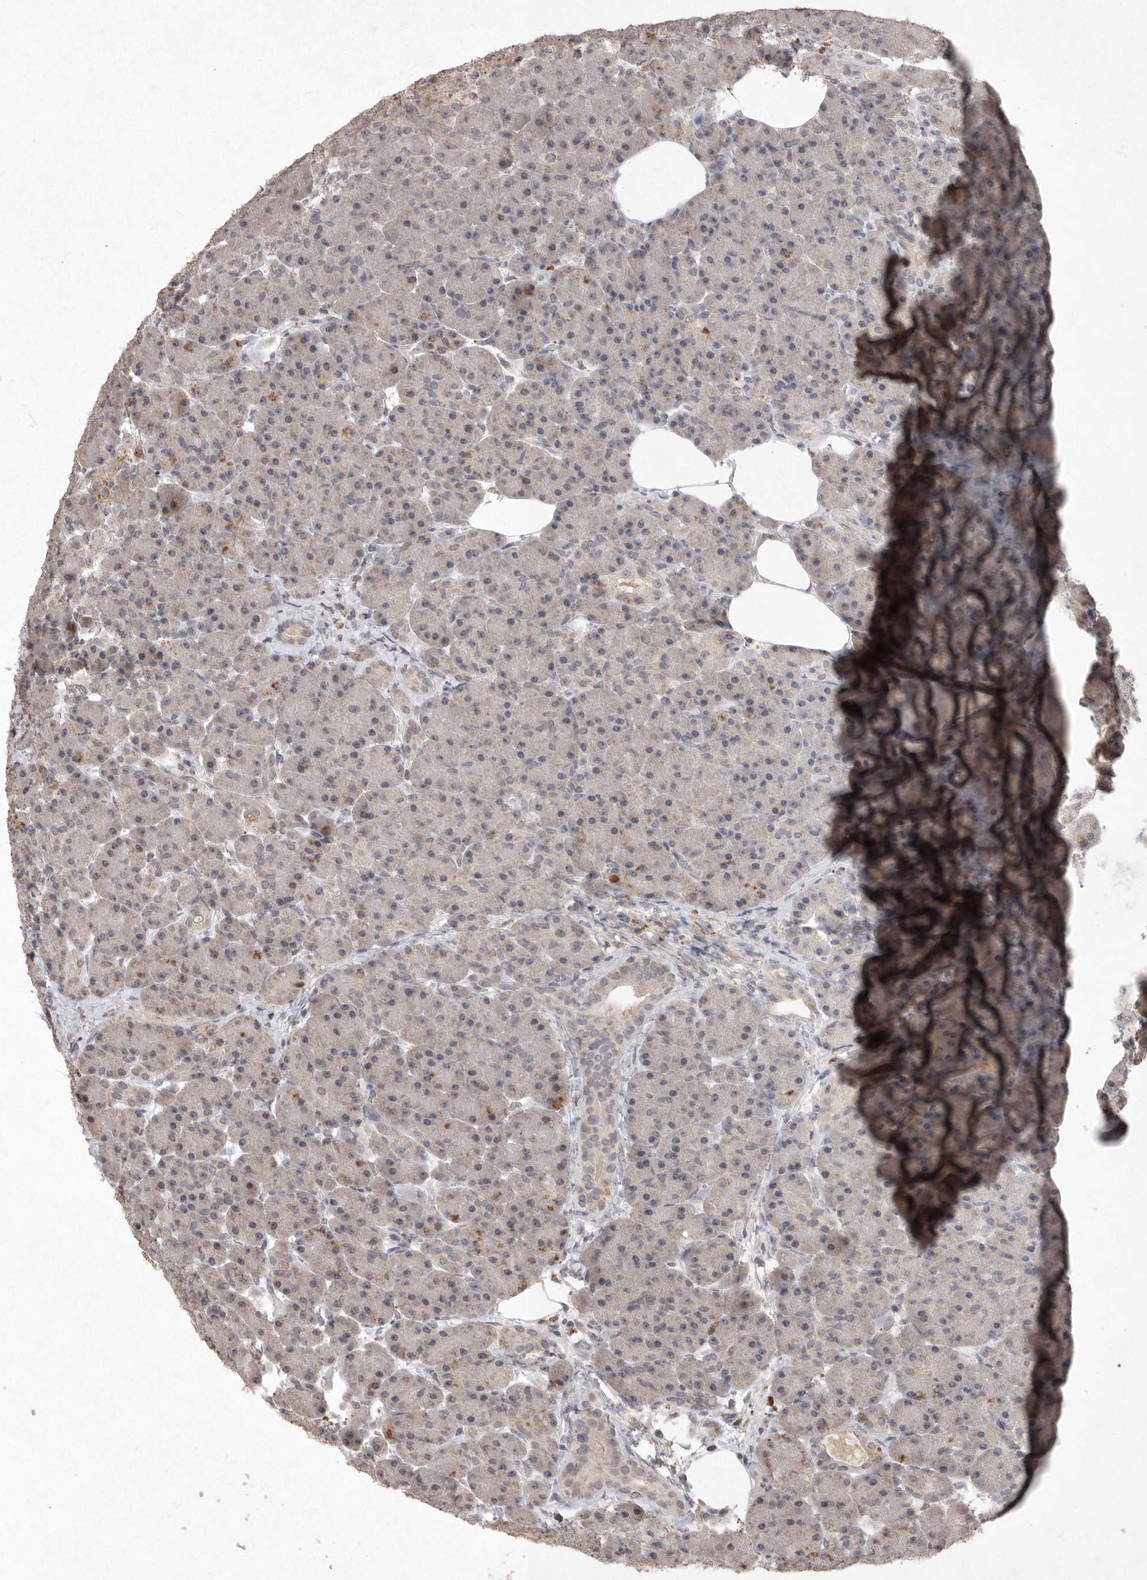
{"staining": {"intensity": "weak", "quantity": "<25%", "location": "cytoplasmic/membranous"}, "tissue": "pancreas", "cell_type": "Exocrine glandular cells", "image_type": "normal", "snomed": [{"axis": "morphology", "description": "Normal tissue, NOS"}, {"axis": "topography", "description": "Pancreas"}], "caption": "Immunohistochemical staining of unremarkable pancreas reveals no significant expression in exocrine glandular cells. (Brightfield microscopy of DAB immunohistochemistry (IHC) at high magnification).", "gene": "APLNR", "patient": {"sex": "male", "age": 63}}